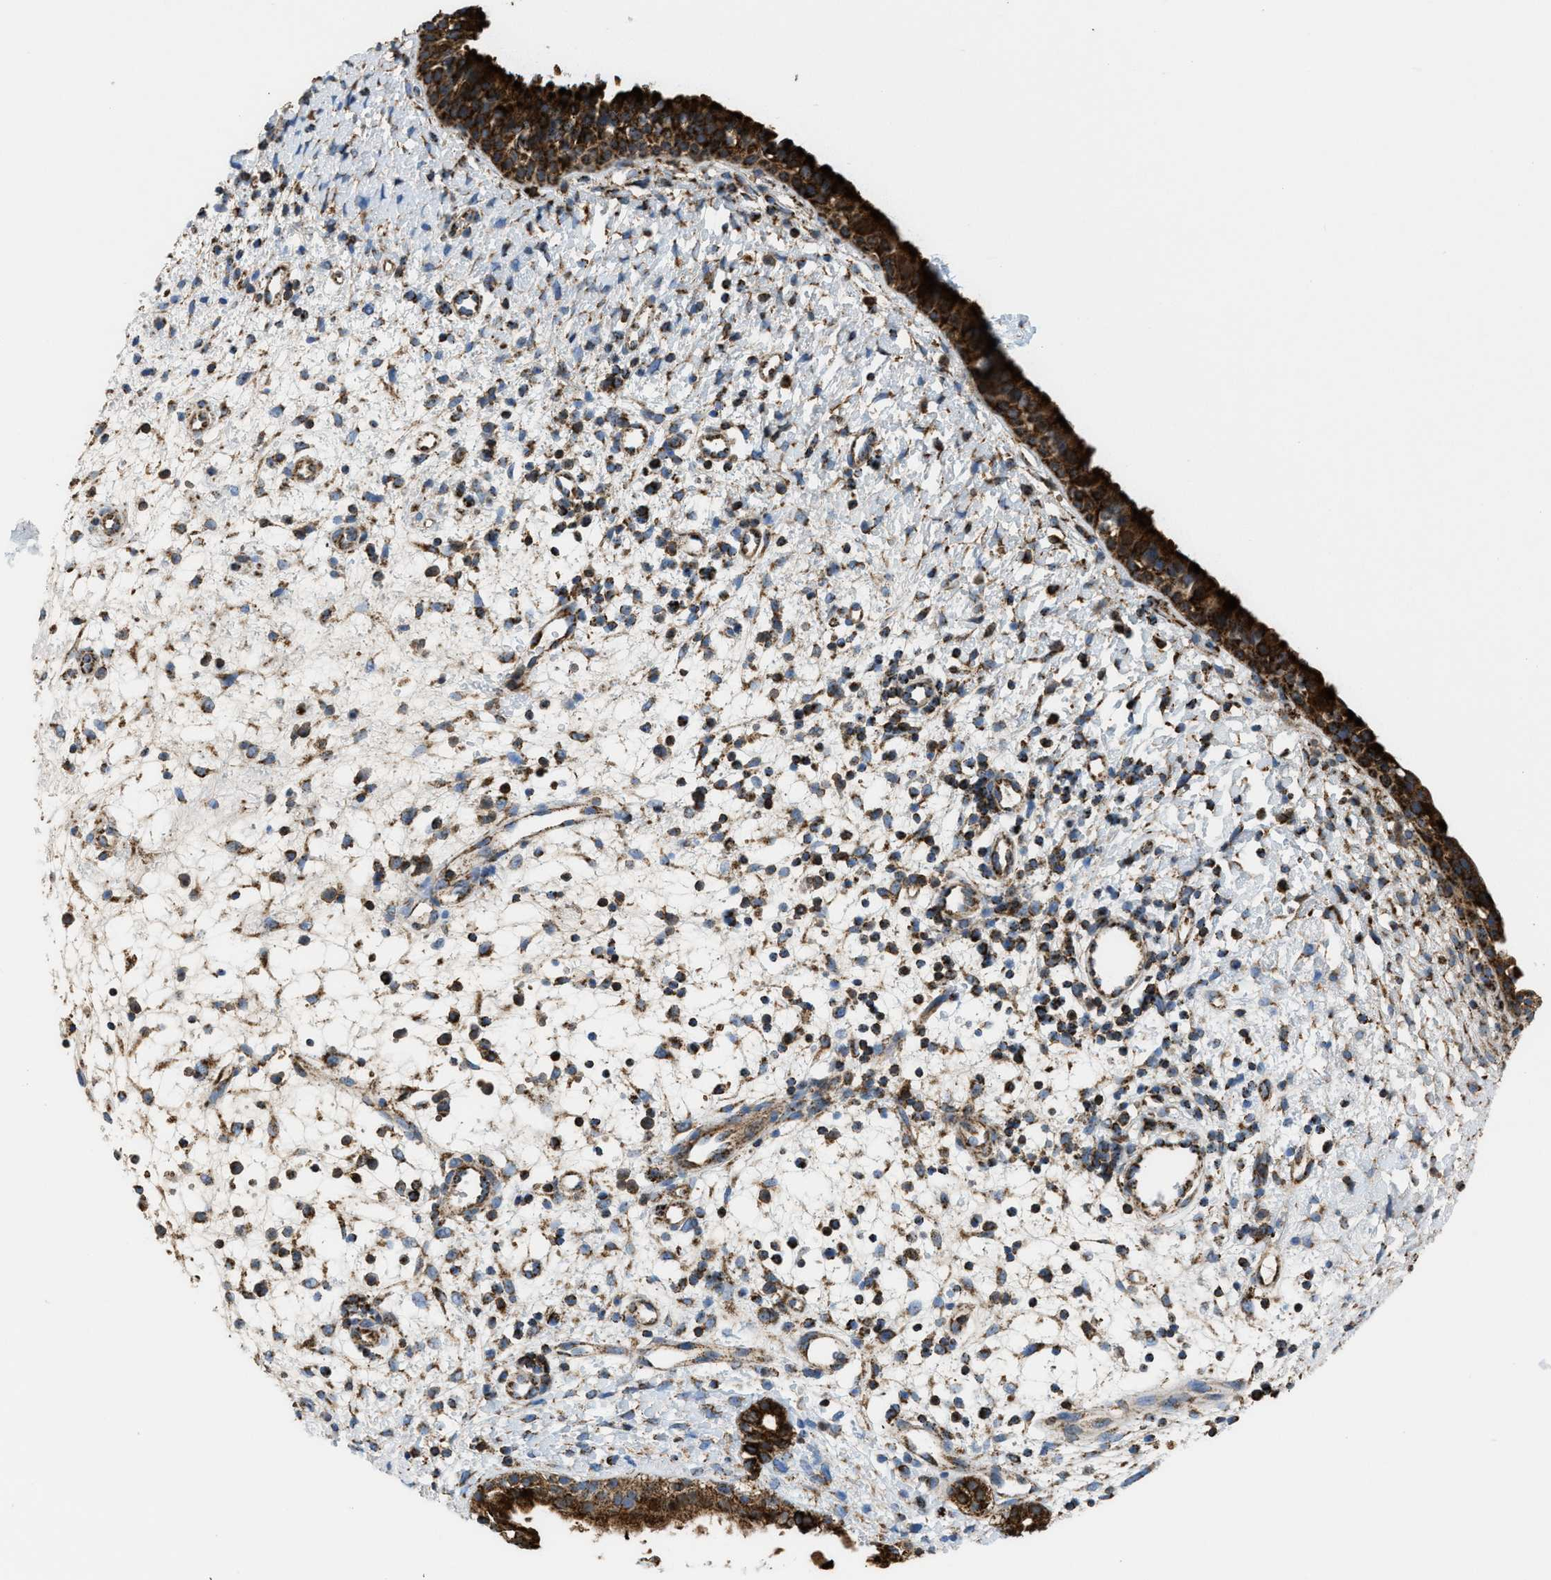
{"staining": {"intensity": "strong", "quantity": ">75%", "location": "cytoplasmic/membranous"}, "tissue": "nasopharynx", "cell_type": "Respiratory epithelial cells", "image_type": "normal", "snomed": [{"axis": "morphology", "description": "Normal tissue, NOS"}, {"axis": "topography", "description": "Nasopharynx"}], "caption": "Immunohistochemistry (IHC) (DAB) staining of benign nasopharynx shows strong cytoplasmic/membranous protein positivity in about >75% of respiratory epithelial cells. The protein of interest is stained brown, and the nuclei are stained in blue (DAB IHC with brightfield microscopy, high magnification).", "gene": "ECHS1", "patient": {"sex": "male", "age": 22}}